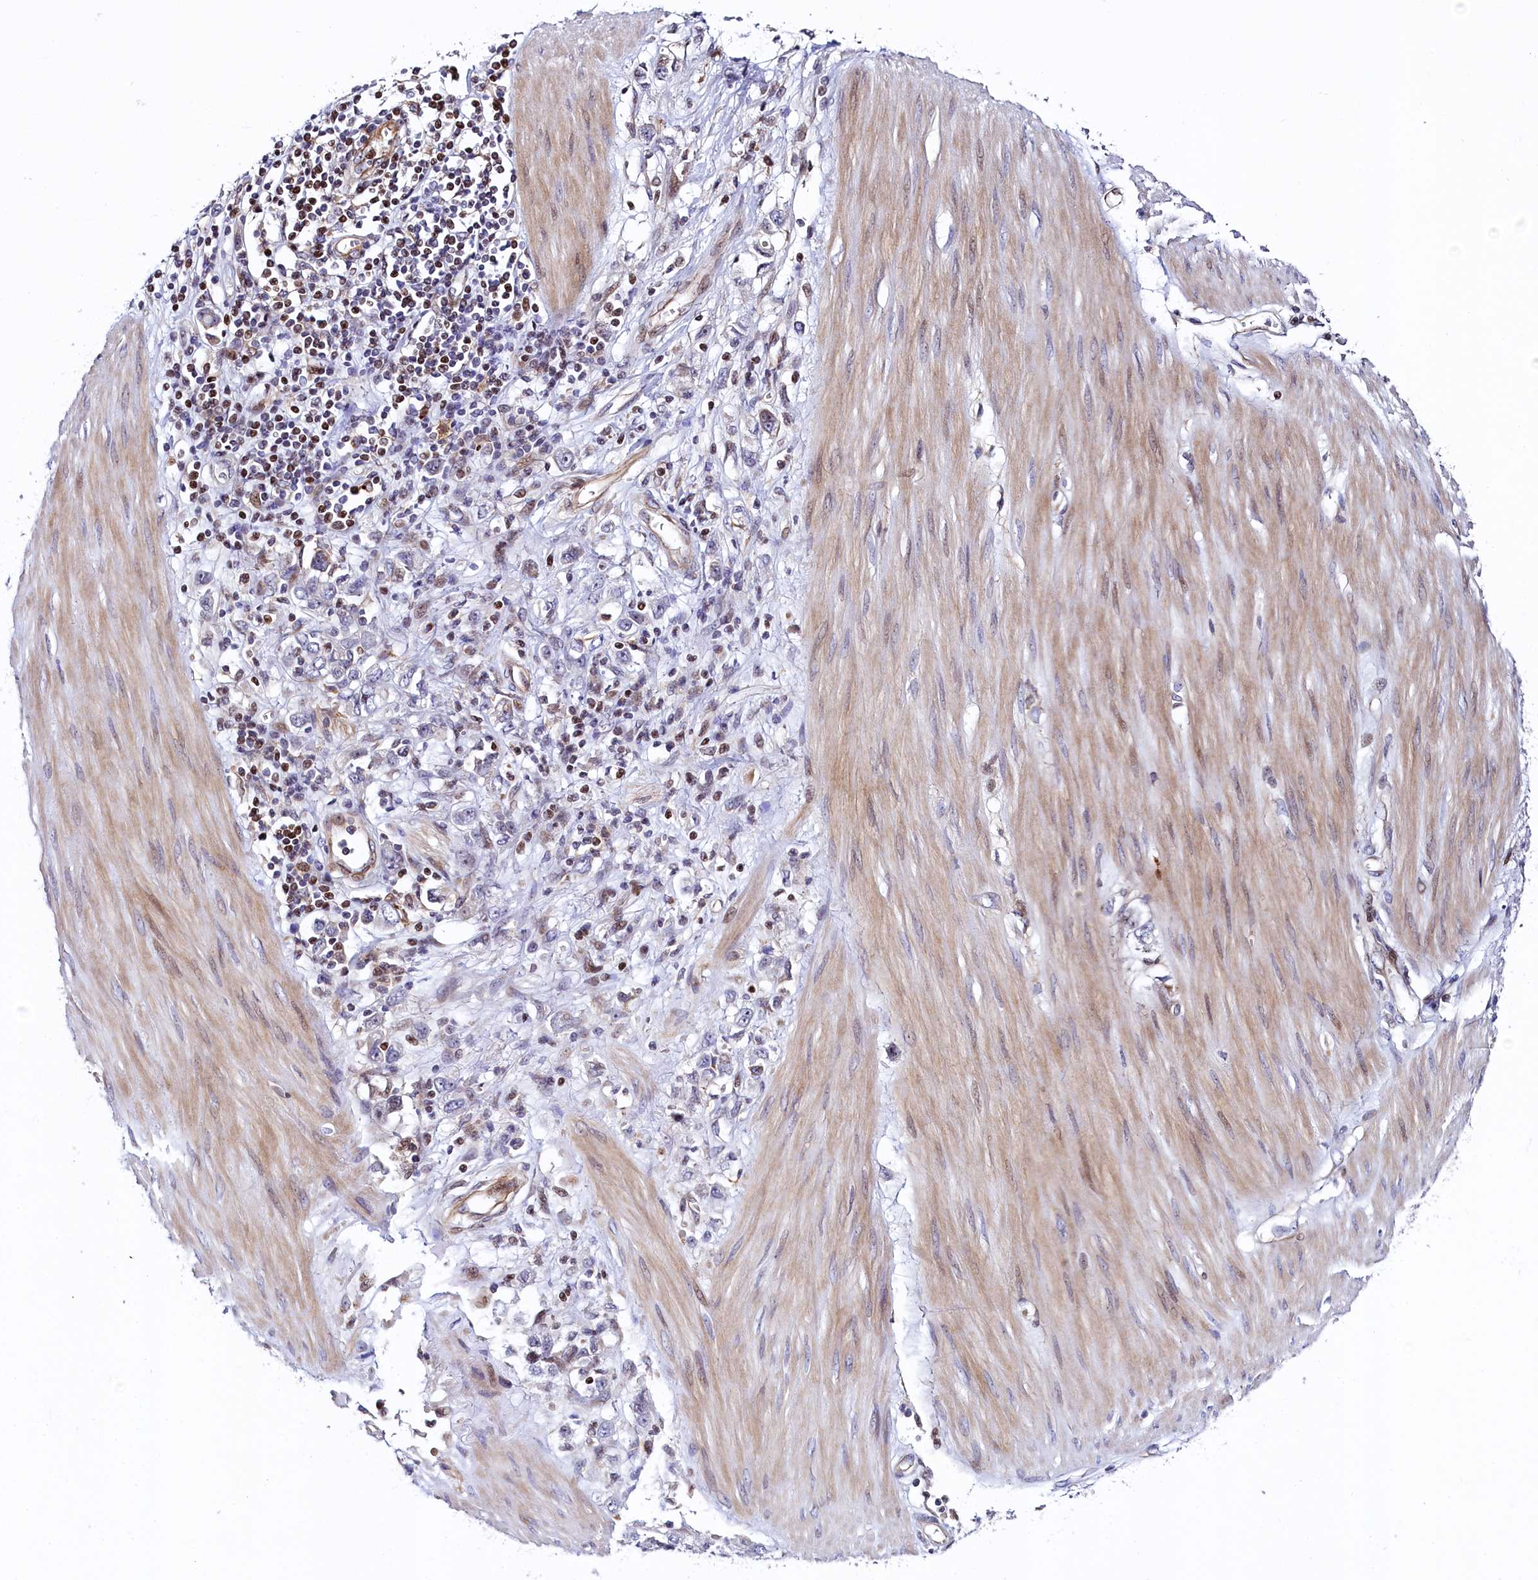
{"staining": {"intensity": "negative", "quantity": "none", "location": "none"}, "tissue": "stomach cancer", "cell_type": "Tumor cells", "image_type": "cancer", "snomed": [{"axis": "morphology", "description": "Adenocarcinoma, NOS"}, {"axis": "topography", "description": "Stomach"}], "caption": "The immunohistochemistry micrograph has no significant positivity in tumor cells of adenocarcinoma (stomach) tissue.", "gene": "TGDS", "patient": {"sex": "female", "age": 76}}